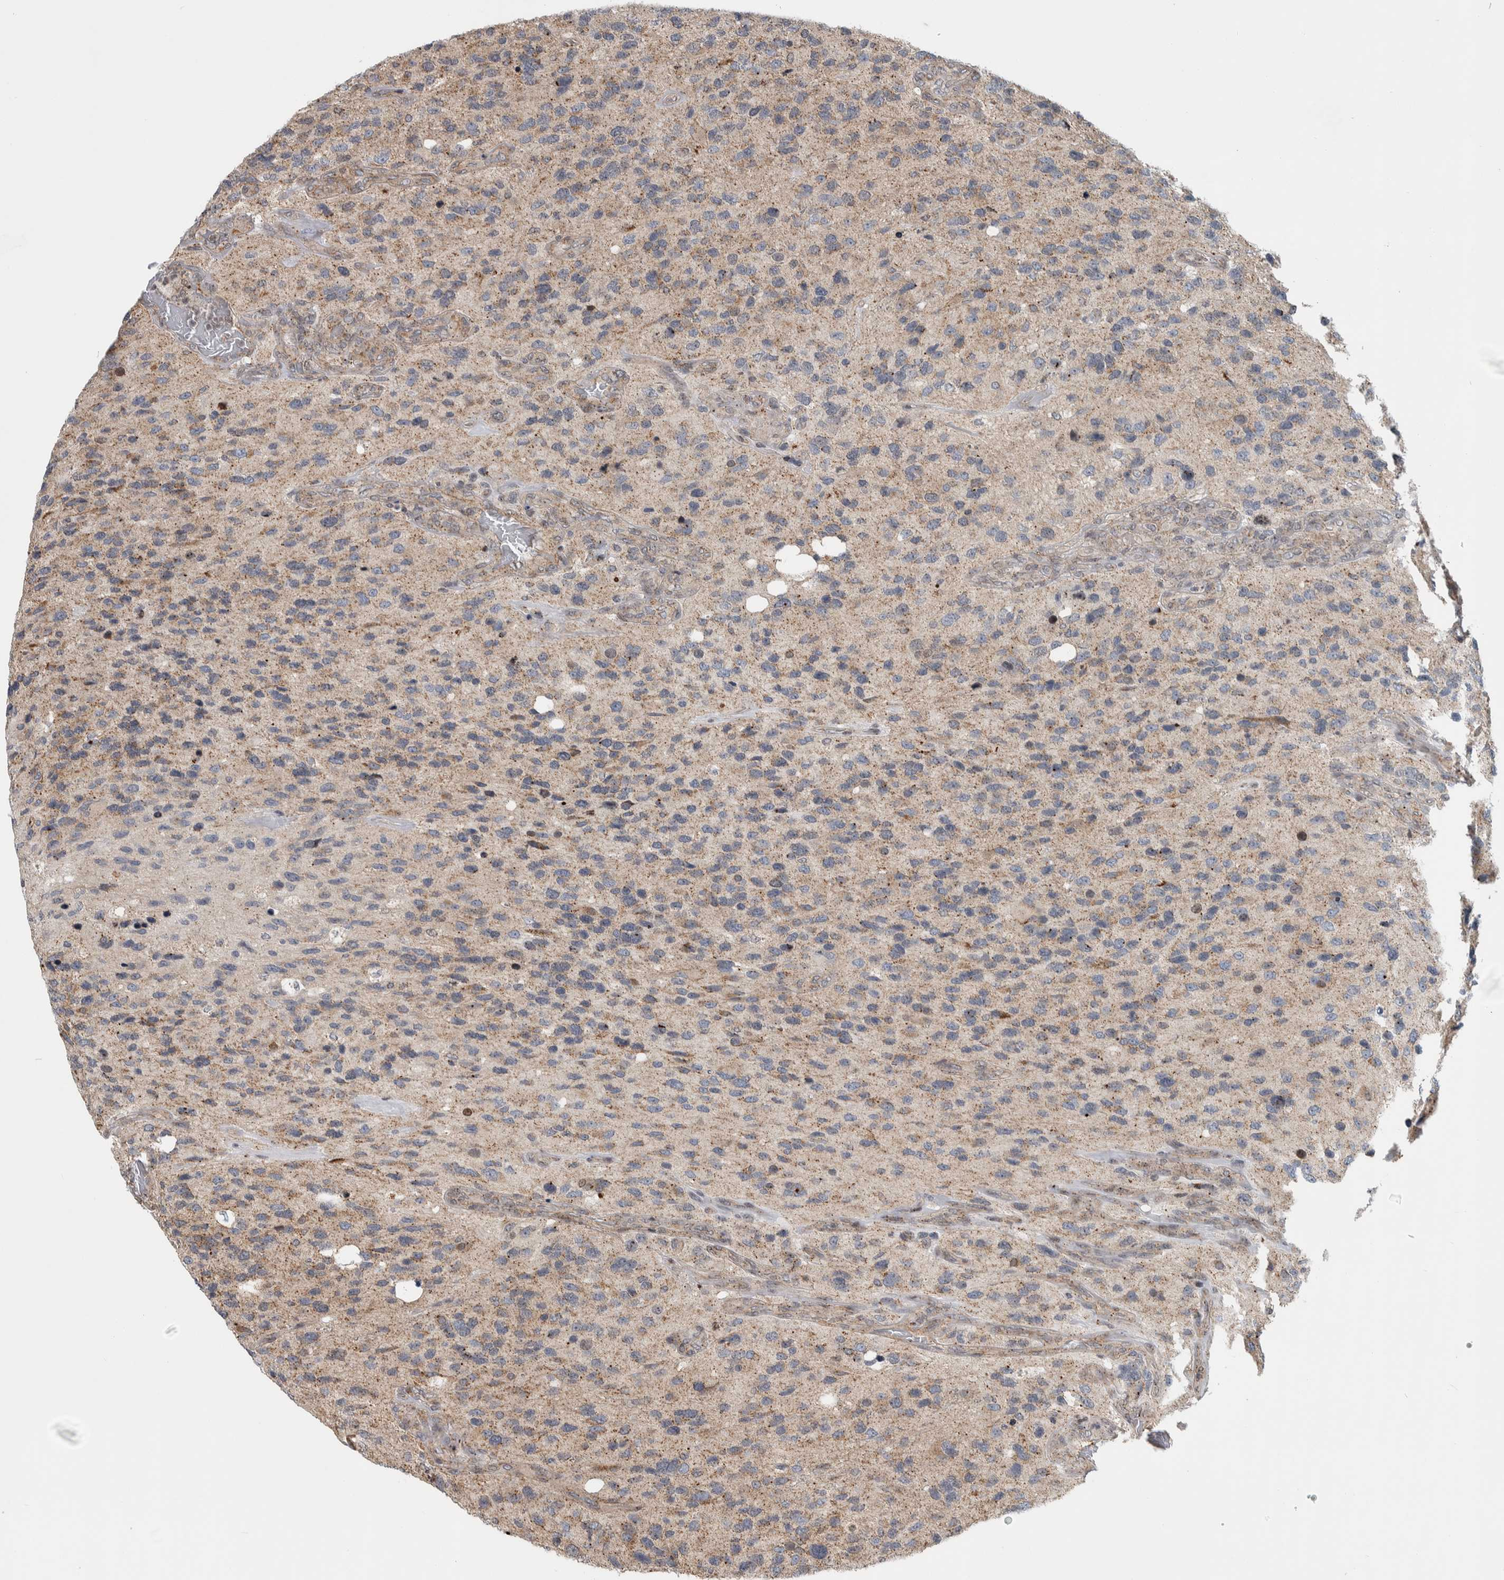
{"staining": {"intensity": "weak", "quantity": ">75%", "location": "cytoplasmic/membranous"}, "tissue": "glioma", "cell_type": "Tumor cells", "image_type": "cancer", "snomed": [{"axis": "morphology", "description": "Glioma, malignant, High grade"}, {"axis": "topography", "description": "Brain"}], "caption": "Immunohistochemistry histopathology image of malignant glioma (high-grade) stained for a protein (brown), which demonstrates low levels of weak cytoplasmic/membranous staining in approximately >75% of tumor cells.", "gene": "MSL1", "patient": {"sex": "female", "age": 58}}